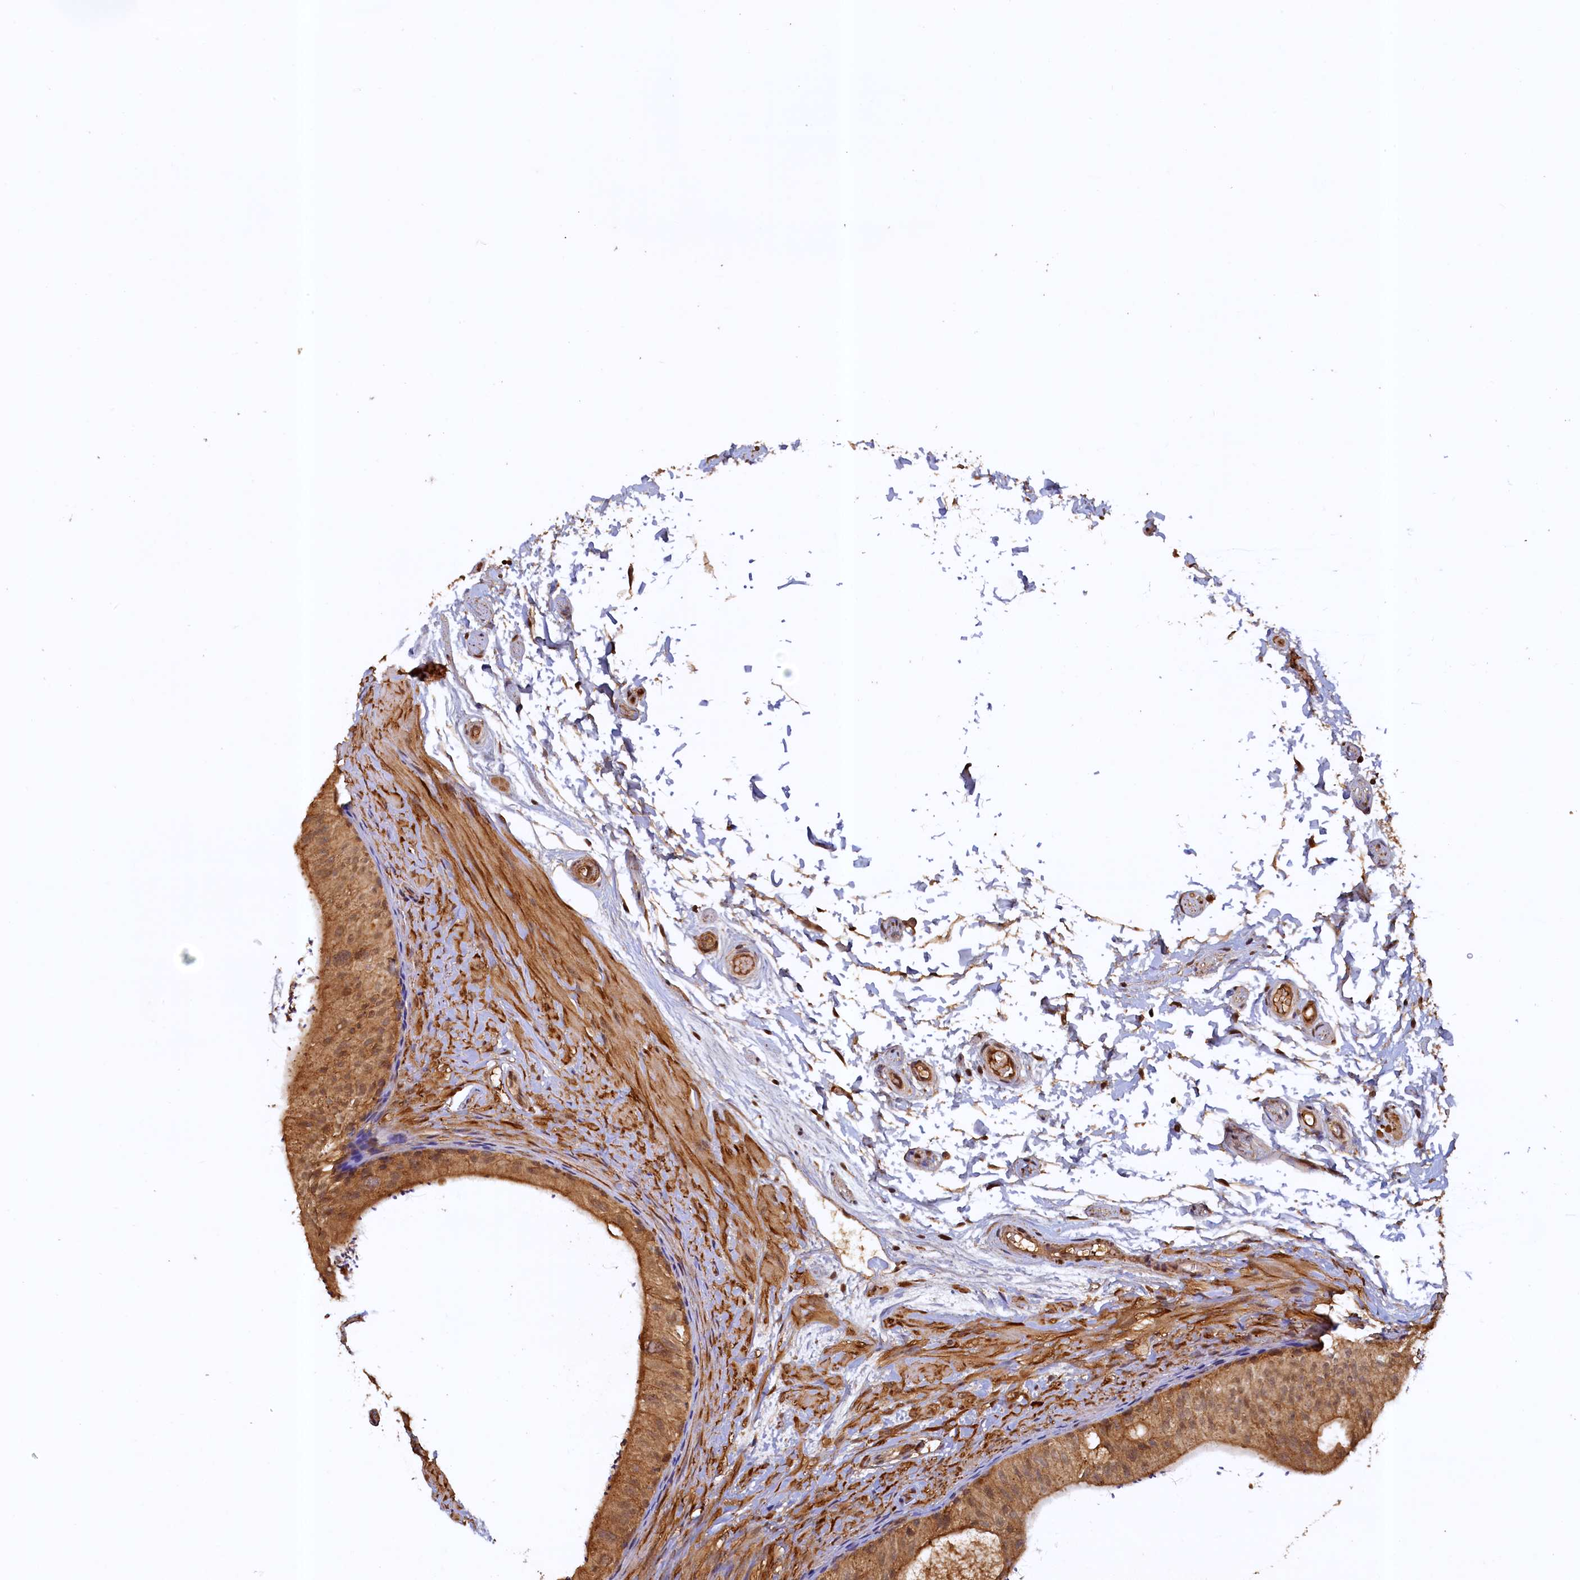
{"staining": {"intensity": "moderate", "quantity": ">75%", "location": "cytoplasmic/membranous"}, "tissue": "epididymis", "cell_type": "Glandular cells", "image_type": "normal", "snomed": [{"axis": "morphology", "description": "Normal tissue, NOS"}, {"axis": "topography", "description": "Epididymis"}], "caption": "IHC photomicrograph of benign epididymis stained for a protein (brown), which demonstrates medium levels of moderate cytoplasmic/membranous expression in about >75% of glandular cells.", "gene": "UBL7", "patient": {"sex": "male", "age": 50}}